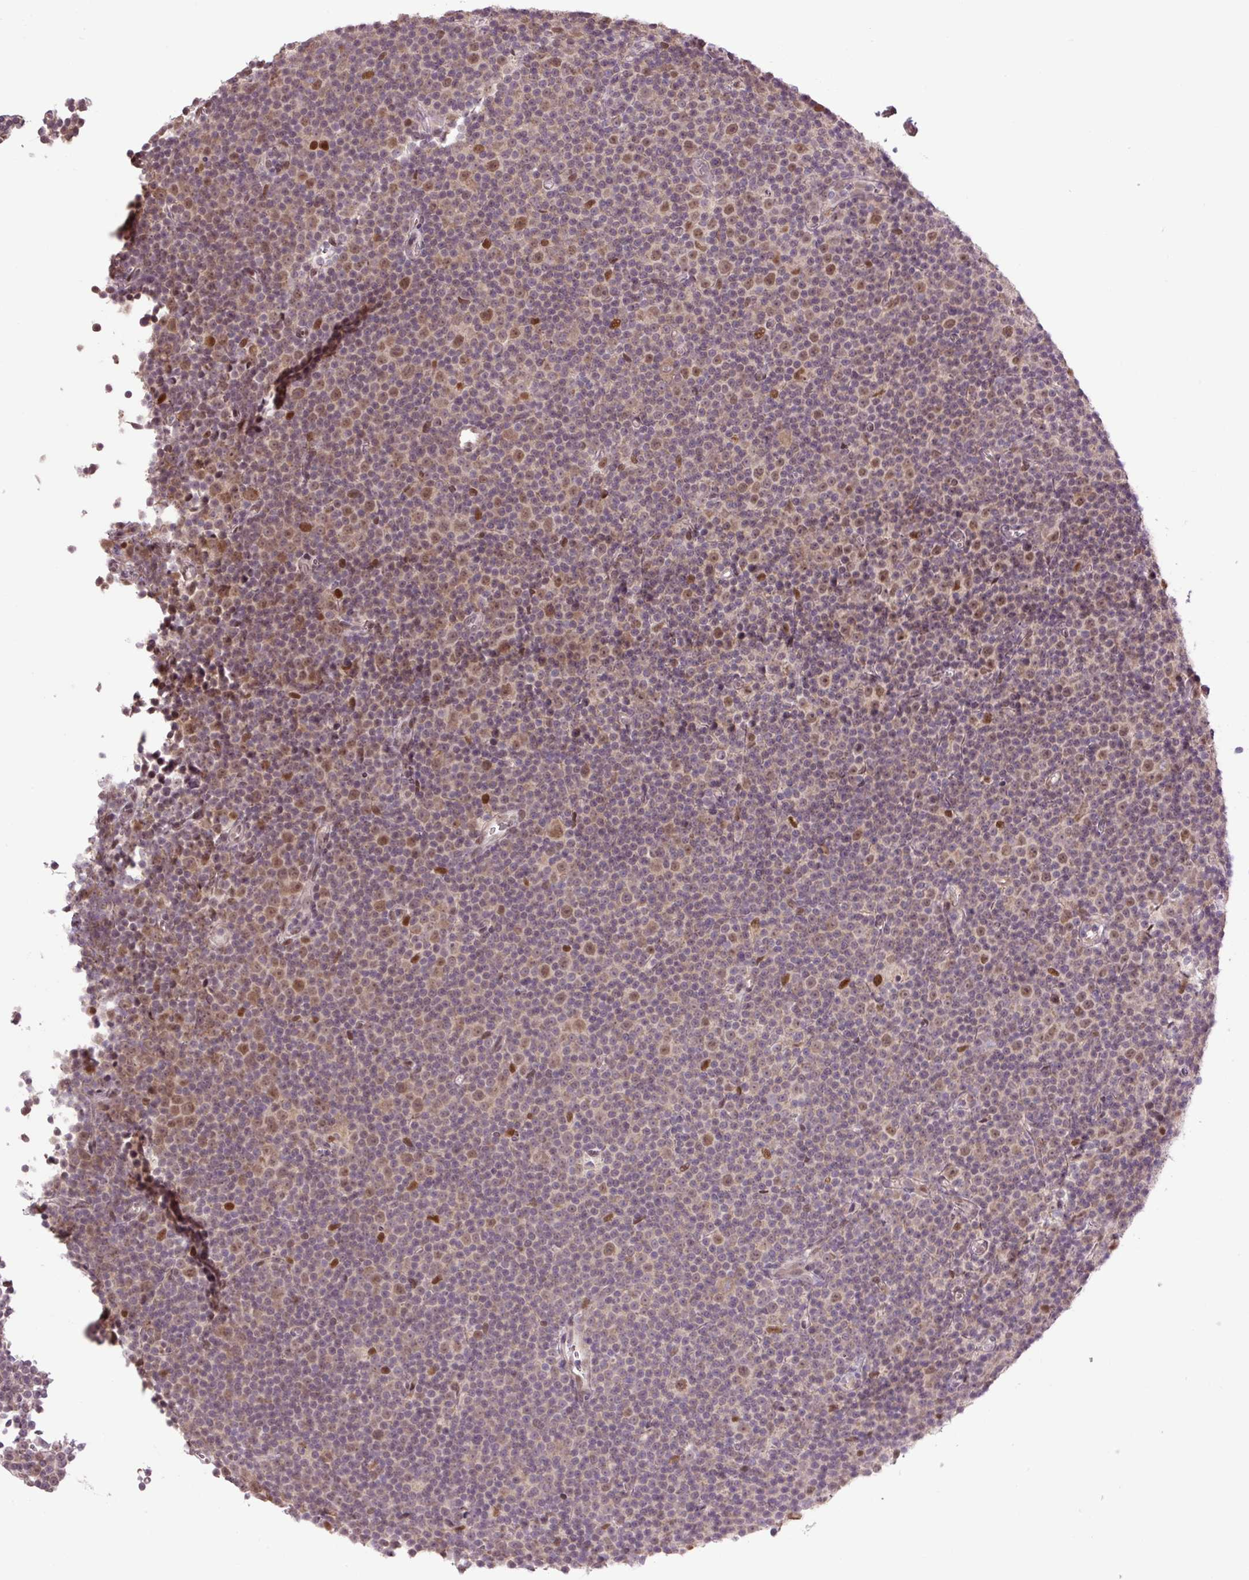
{"staining": {"intensity": "moderate", "quantity": "25%-75%", "location": "nuclear"}, "tissue": "lymphoma", "cell_type": "Tumor cells", "image_type": "cancer", "snomed": [{"axis": "morphology", "description": "Malignant lymphoma, non-Hodgkin's type, Low grade"}, {"axis": "topography", "description": "Lymph node"}], "caption": "The histopathology image shows staining of lymphoma, revealing moderate nuclear protein staining (brown color) within tumor cells. Immunohistochemistry (ihc) stains the protein of interest in brown and the nuclei are stained blue.", "gene": "KPNA1", "patient": {"sex": "female", "age": 67}}